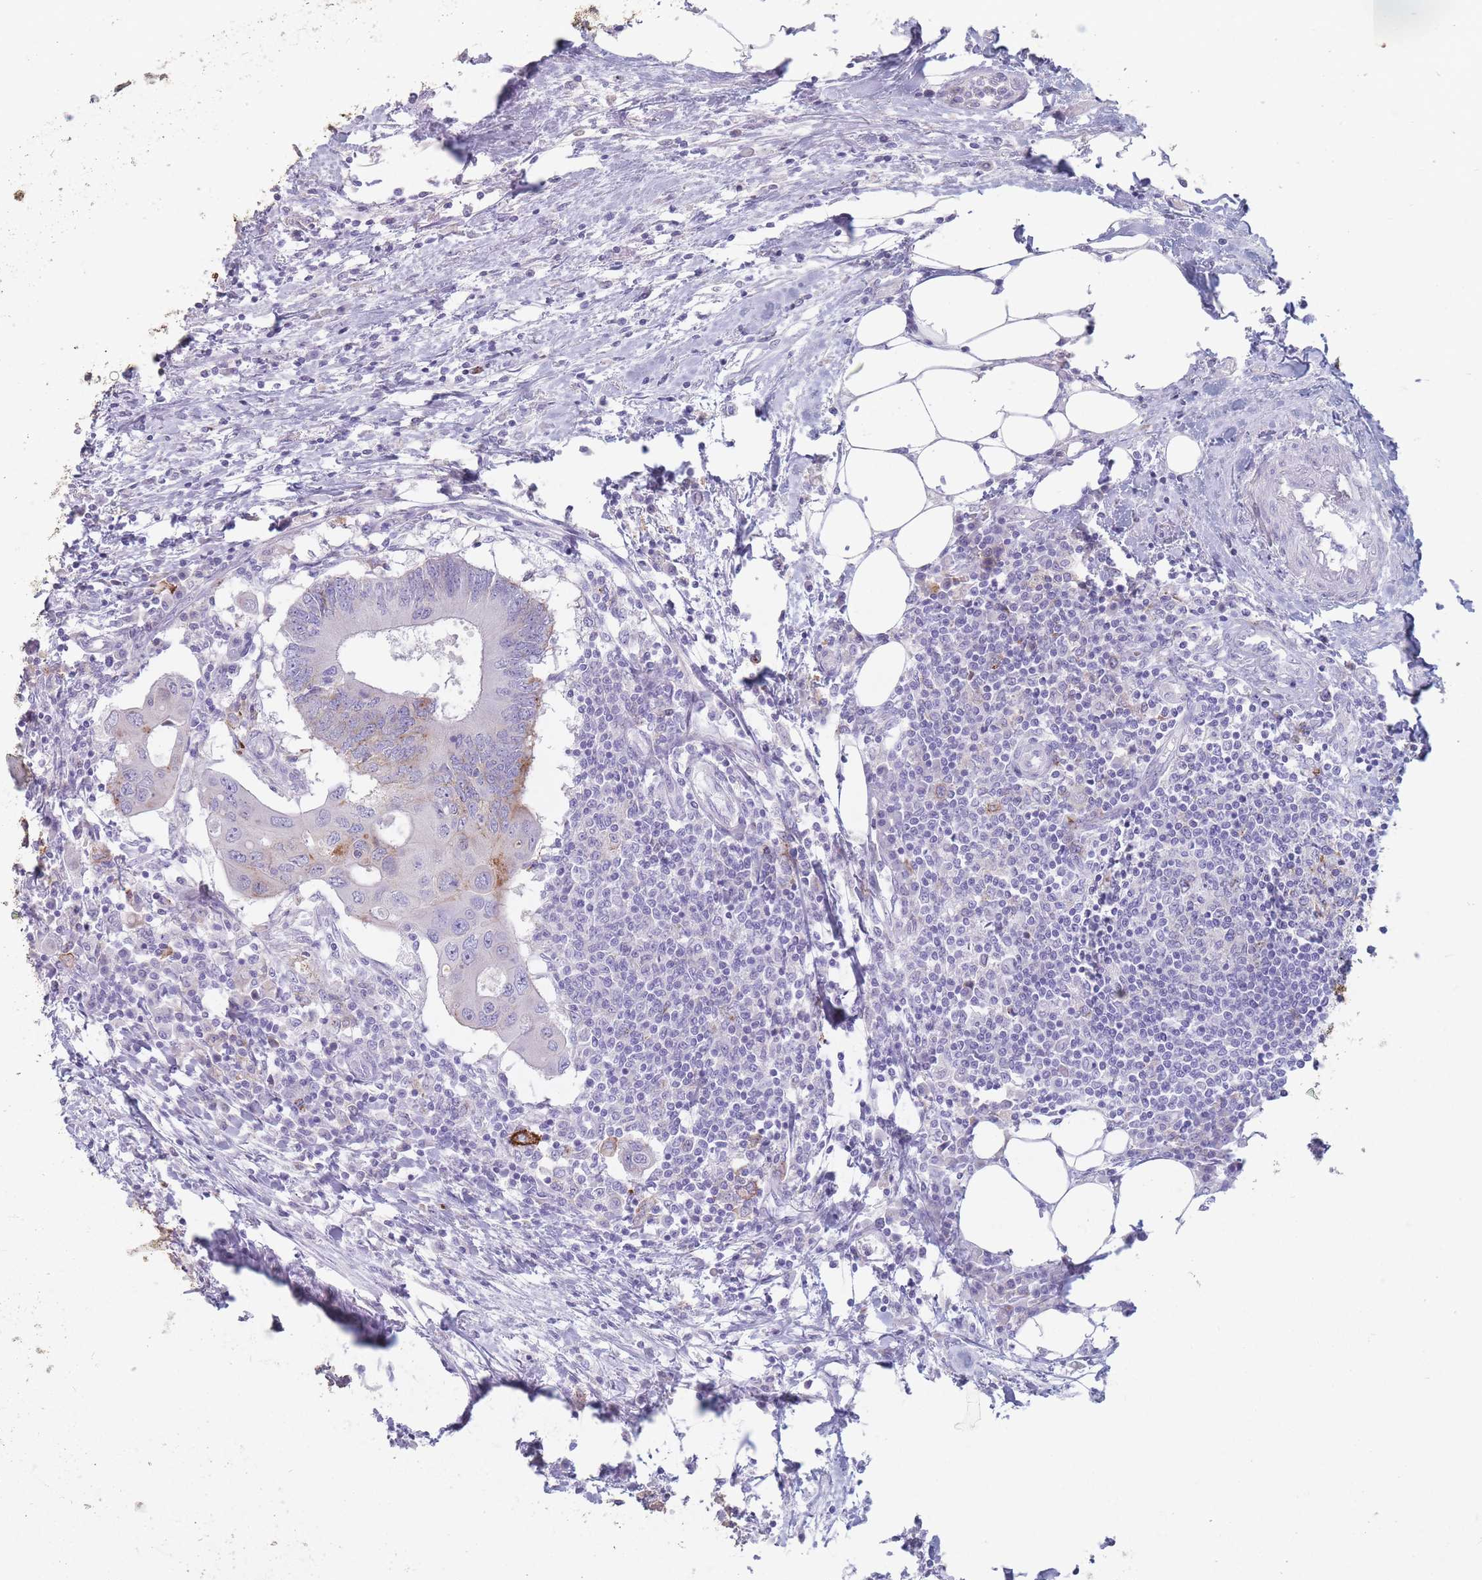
{"staining": {"intensity": "negative", "quantity": "none", "location": "none"}, "tissue": "colorectal cancer", "cell_type": "Tumor cells", "image_type": "cancer", "snomed": [{"axis": "morphology", "description": "Adenocarcinoma, NOS"}, {"axis": "topography", "description": "Colon"}], "caption": "There is no significant expression in tumor cells of colorectal cancer (adenocarcinoma).", "gene": "ST3GAL5", "patient": {"sex": "male", "age": 71}}